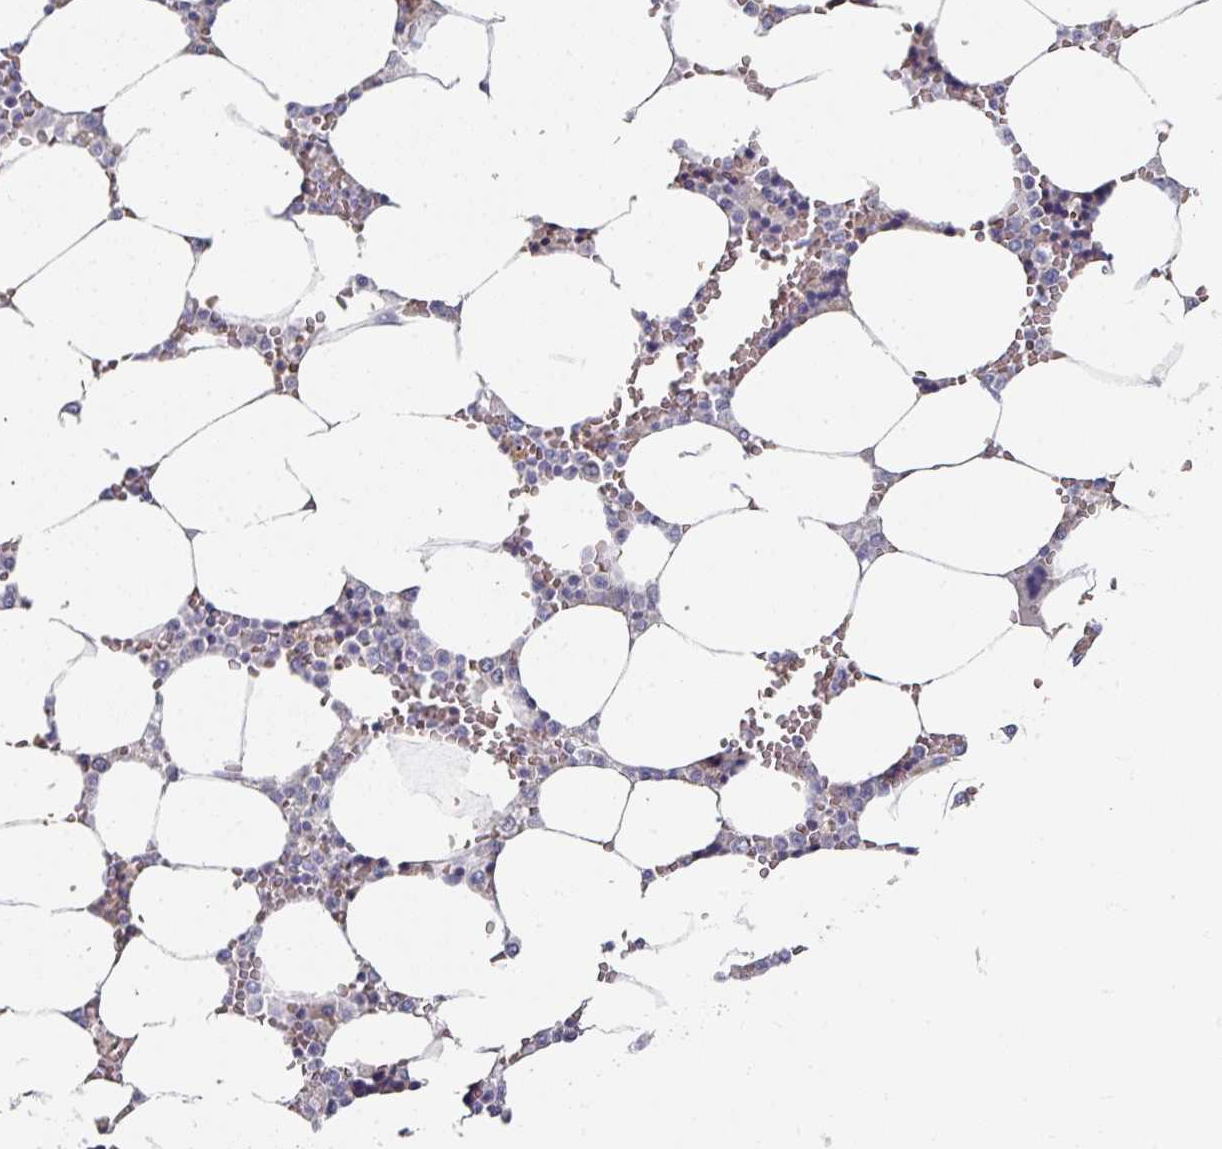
{"staining": {"intensity": "negative", "quantity": "none", "location": "none"}, "tissue": "bone marrow", "cell_type": "Hematopoietic cells", "image_type": "normal", "snomed": [{"axis": "morphology", "description": "Normal tissue, NOS"}, {"axis": "topography", "description": "Bone marrow"}], "caption": "IHC of benign human bone marrow shows no positivity in hematopoietic cells. The staining was performed using DAB (3,3'-diaminobenzidine) to visualize the protein expression in brown, while the nuclei were stained in blue with hematoxylin (Magnification: 20x).", "gene": "PYROXD2", "patient": {"sex": "male", "age": 64}}